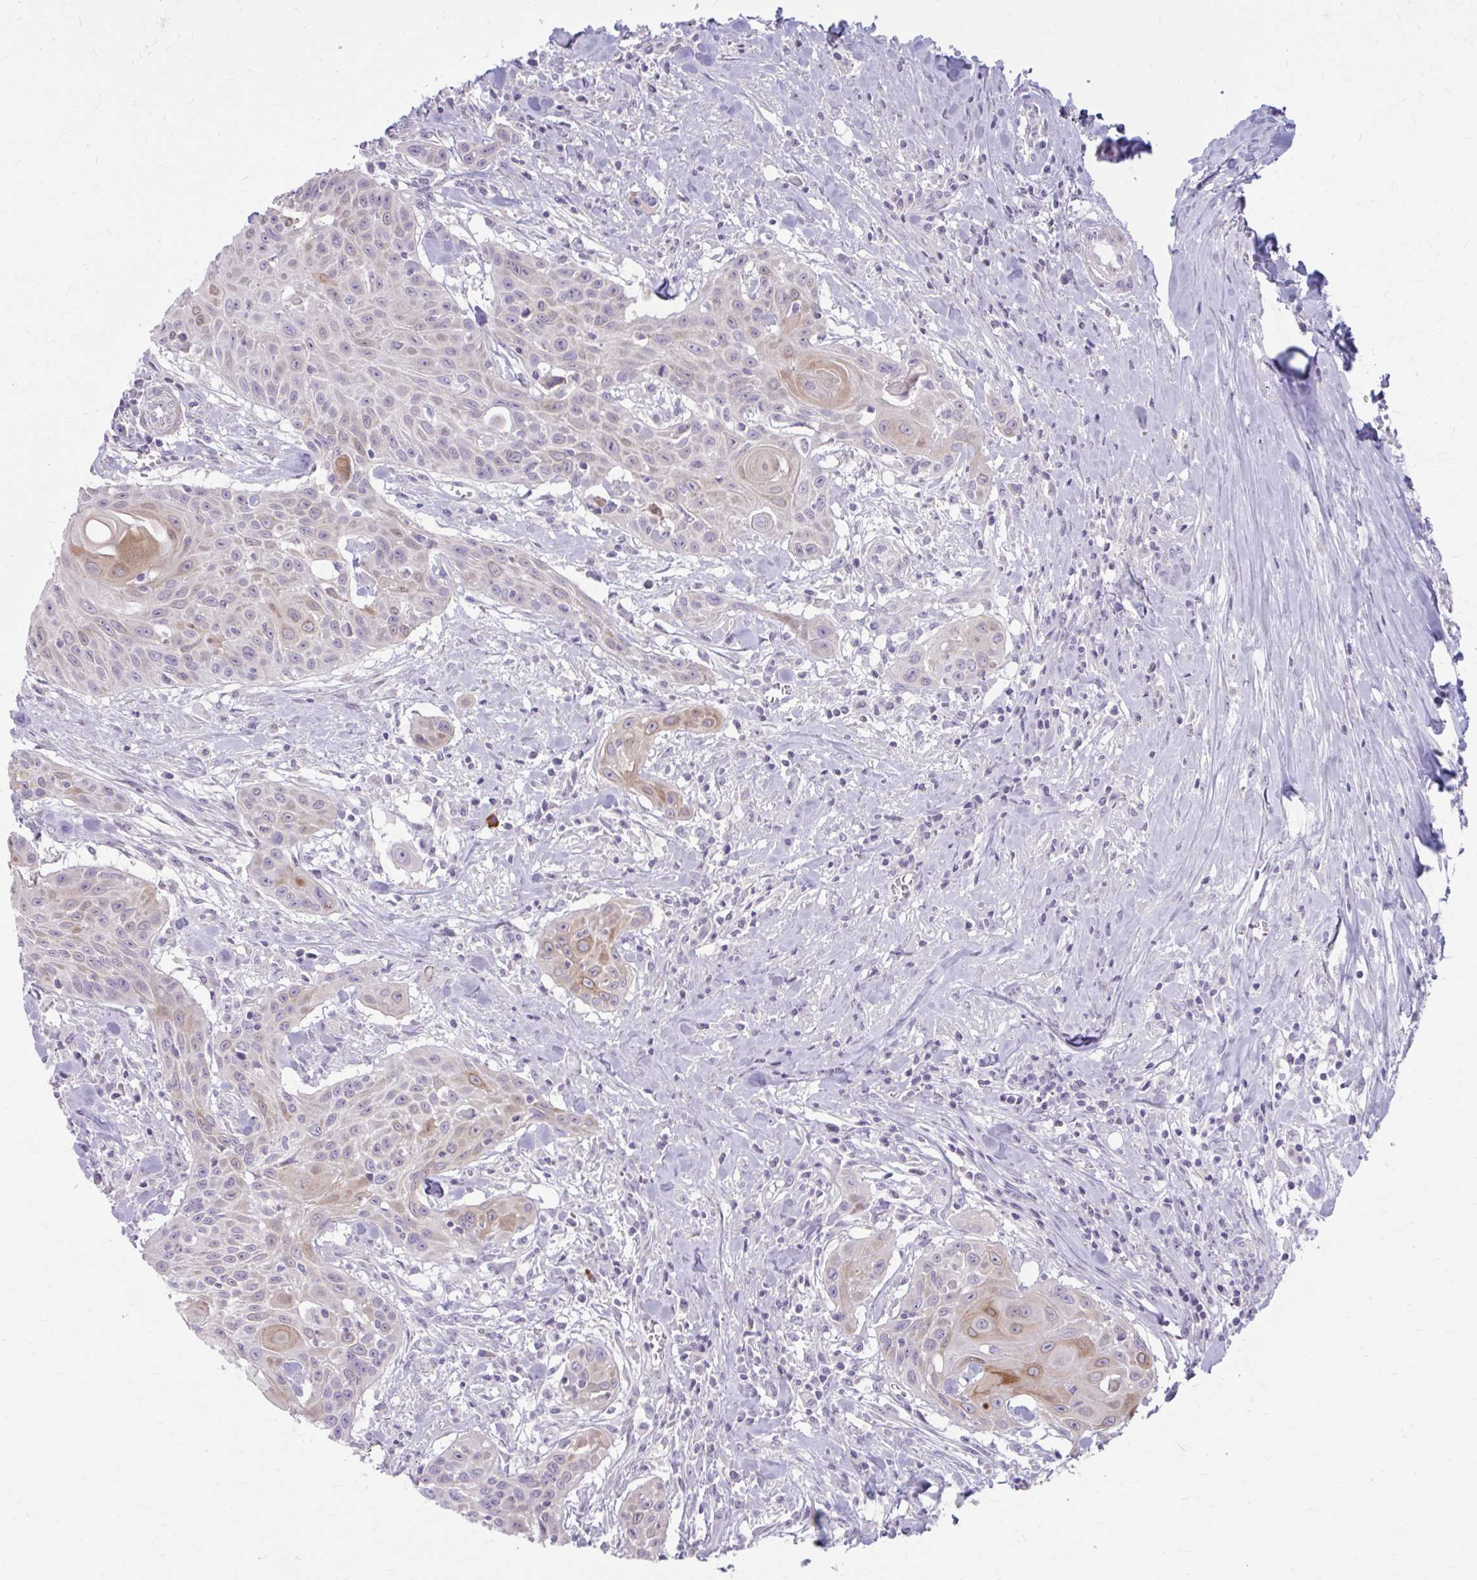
{"staining": {"intensity": "moderate", "quantity": "<25%", "location": "cytoplasmic/membranous"}, "tissue": "head and neck cancer", "cell_type": "Tumor cells", "image_type": "cancer", "snomed": [{"axis": "morphology", "description": "Squamous cell carcinoma, NOS"}, {"axis": "topography", "description": "Lymph node"}, {"axis": "topography", "description": "Salivary gland"}, {"axis": "topography", "description": "Head-Neck"}], "caption": "Squamous cell carcinoma (head and neck) was stained to show a protein in brown. There is low levels of moderate cytoplasmic/membranous staining in approximately <25% of tumor cells.", "gene": "MSMO1", "patient": {"sex": "female", "age": 74}}